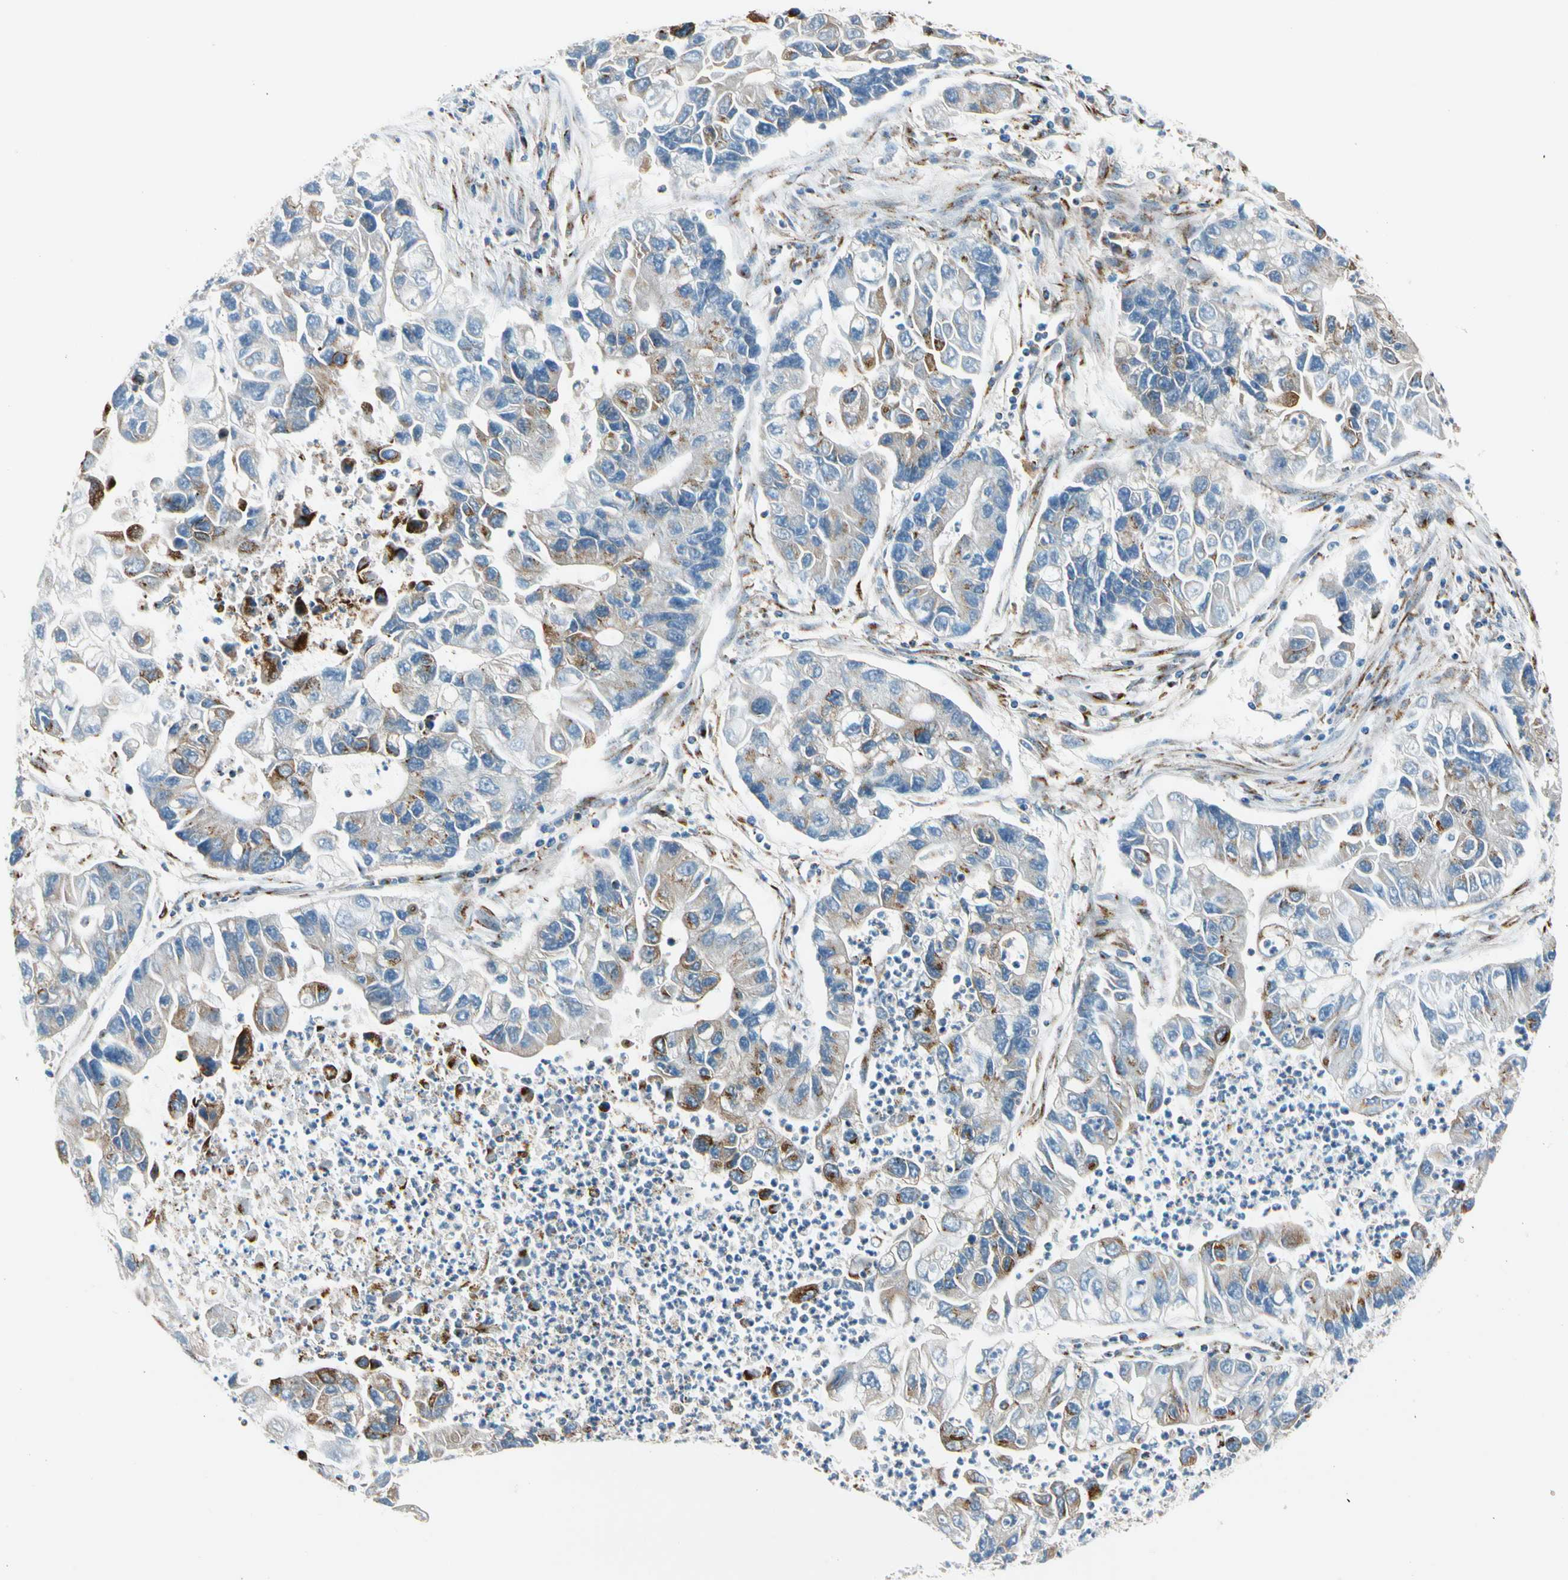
{"staining": {"intensity": "moderate", "quantity": "<25%", "location": "cytoplasmic/membranous"}, "tissue": "lung cancer", "cell_type": "Tumor cells", "image_type": "cancer", "snomed": [{"axis": "morphology", "description": "Adenocarcinoma, NOS"}, {"axis": "topography", "description": "Lung"}], "caption": "A brown stain highlights moderate cytoplasmic/membranous positivity of a protein in human lung adenocarcinoma tumor cells.", "gene": "NUCB1", "patient": {"sex": "female", "age": 51}}